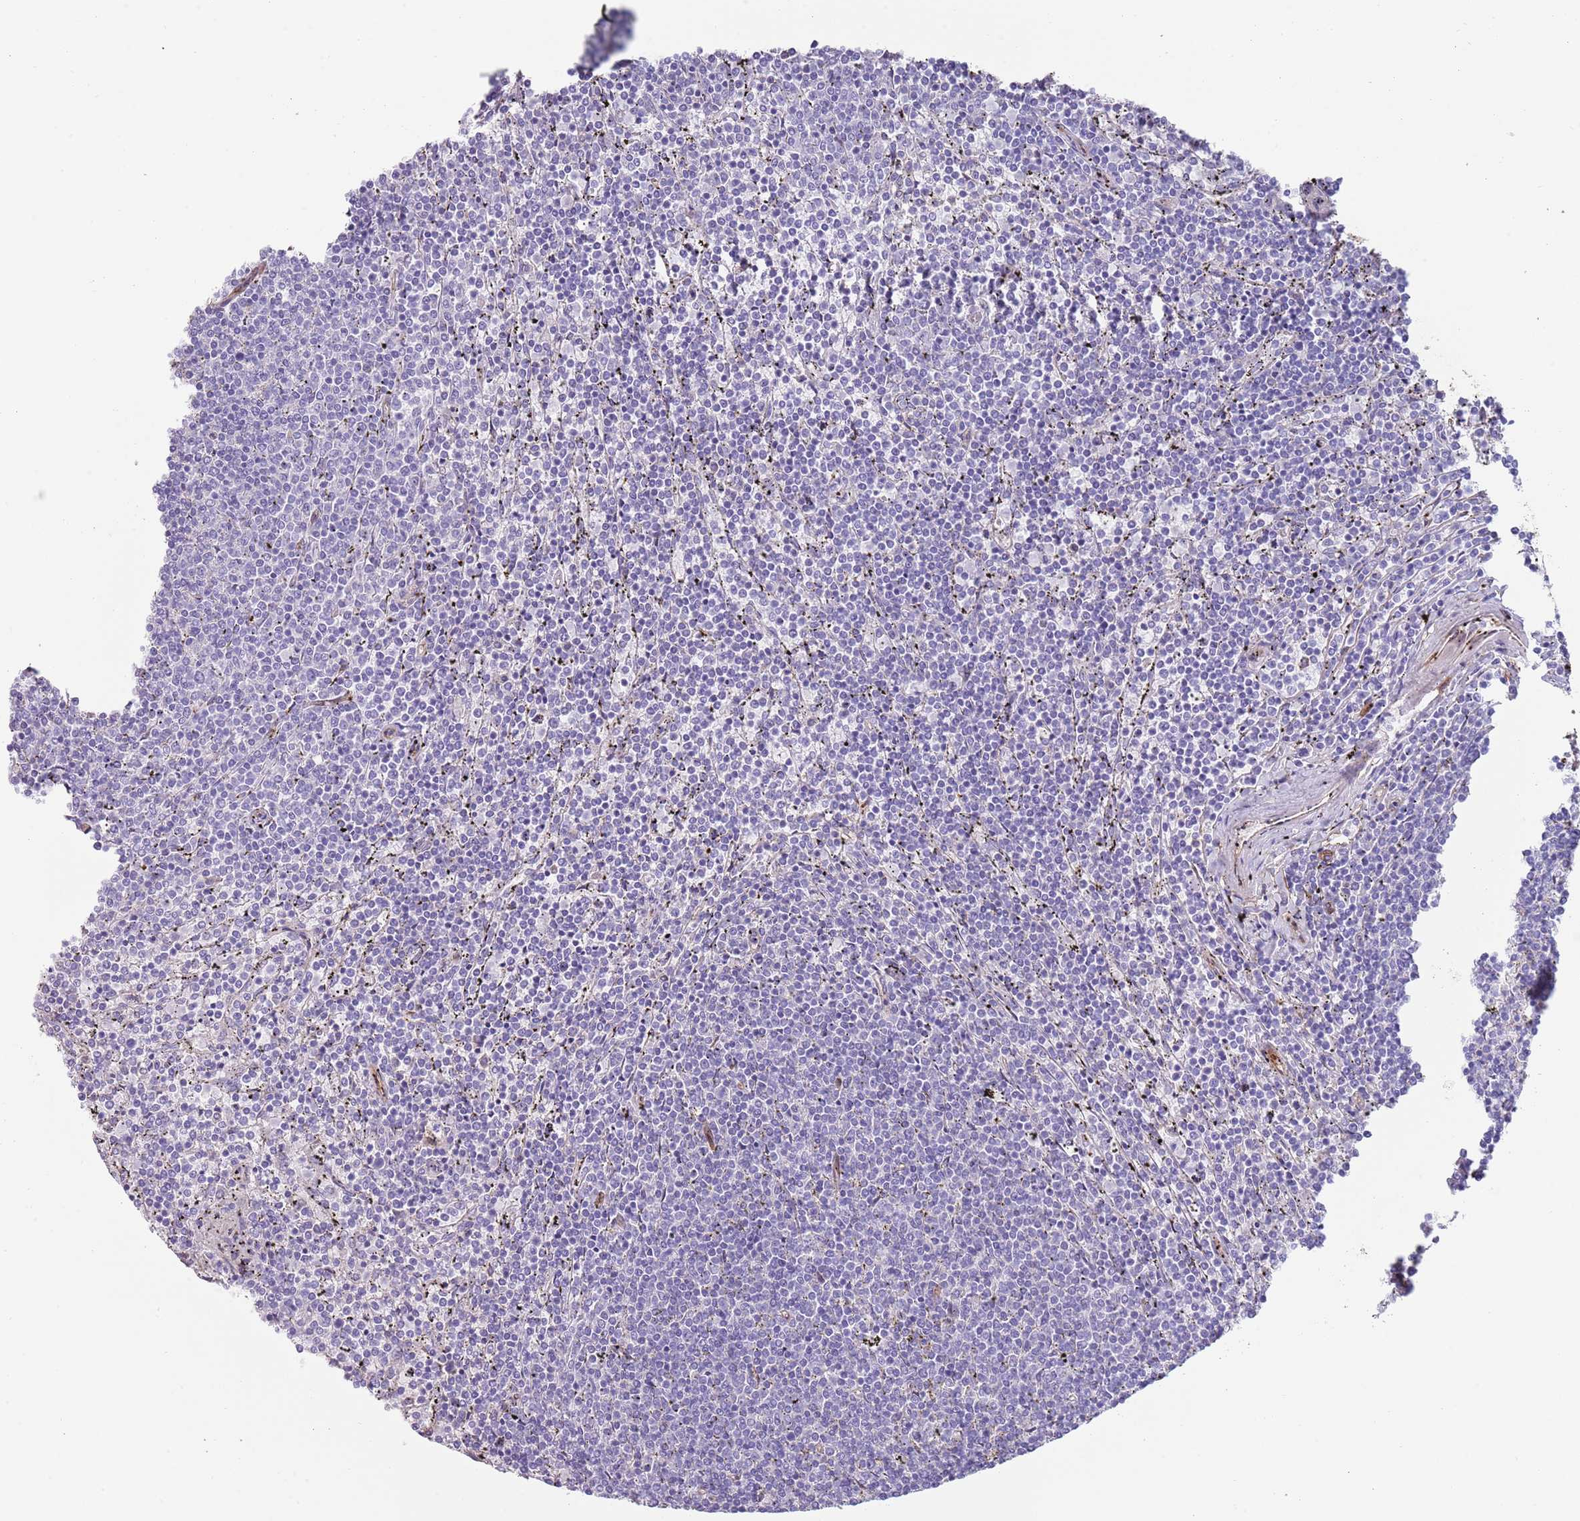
{"staining": {"intensity": "negative", "quantity": "none", "location": "none"}, "tissue": "lymphoma", "cell_type": "Tumor cells", "image_type": "cancer", "snomed": [{"axis": "morphology", "description": "Malignant lymphoma, non-Hodgkin's type, Low grade"}, {"axis": "topography", "description": "Spleen"}], "caption": "Tumor cells are negative for protein expression in human lymphoma. (Brightfield microscopy of DAB immunohistochemistry (IHC) at high magnification).", "gene": "NBPF3", "patient": {"sex": "female", "age": 50}}